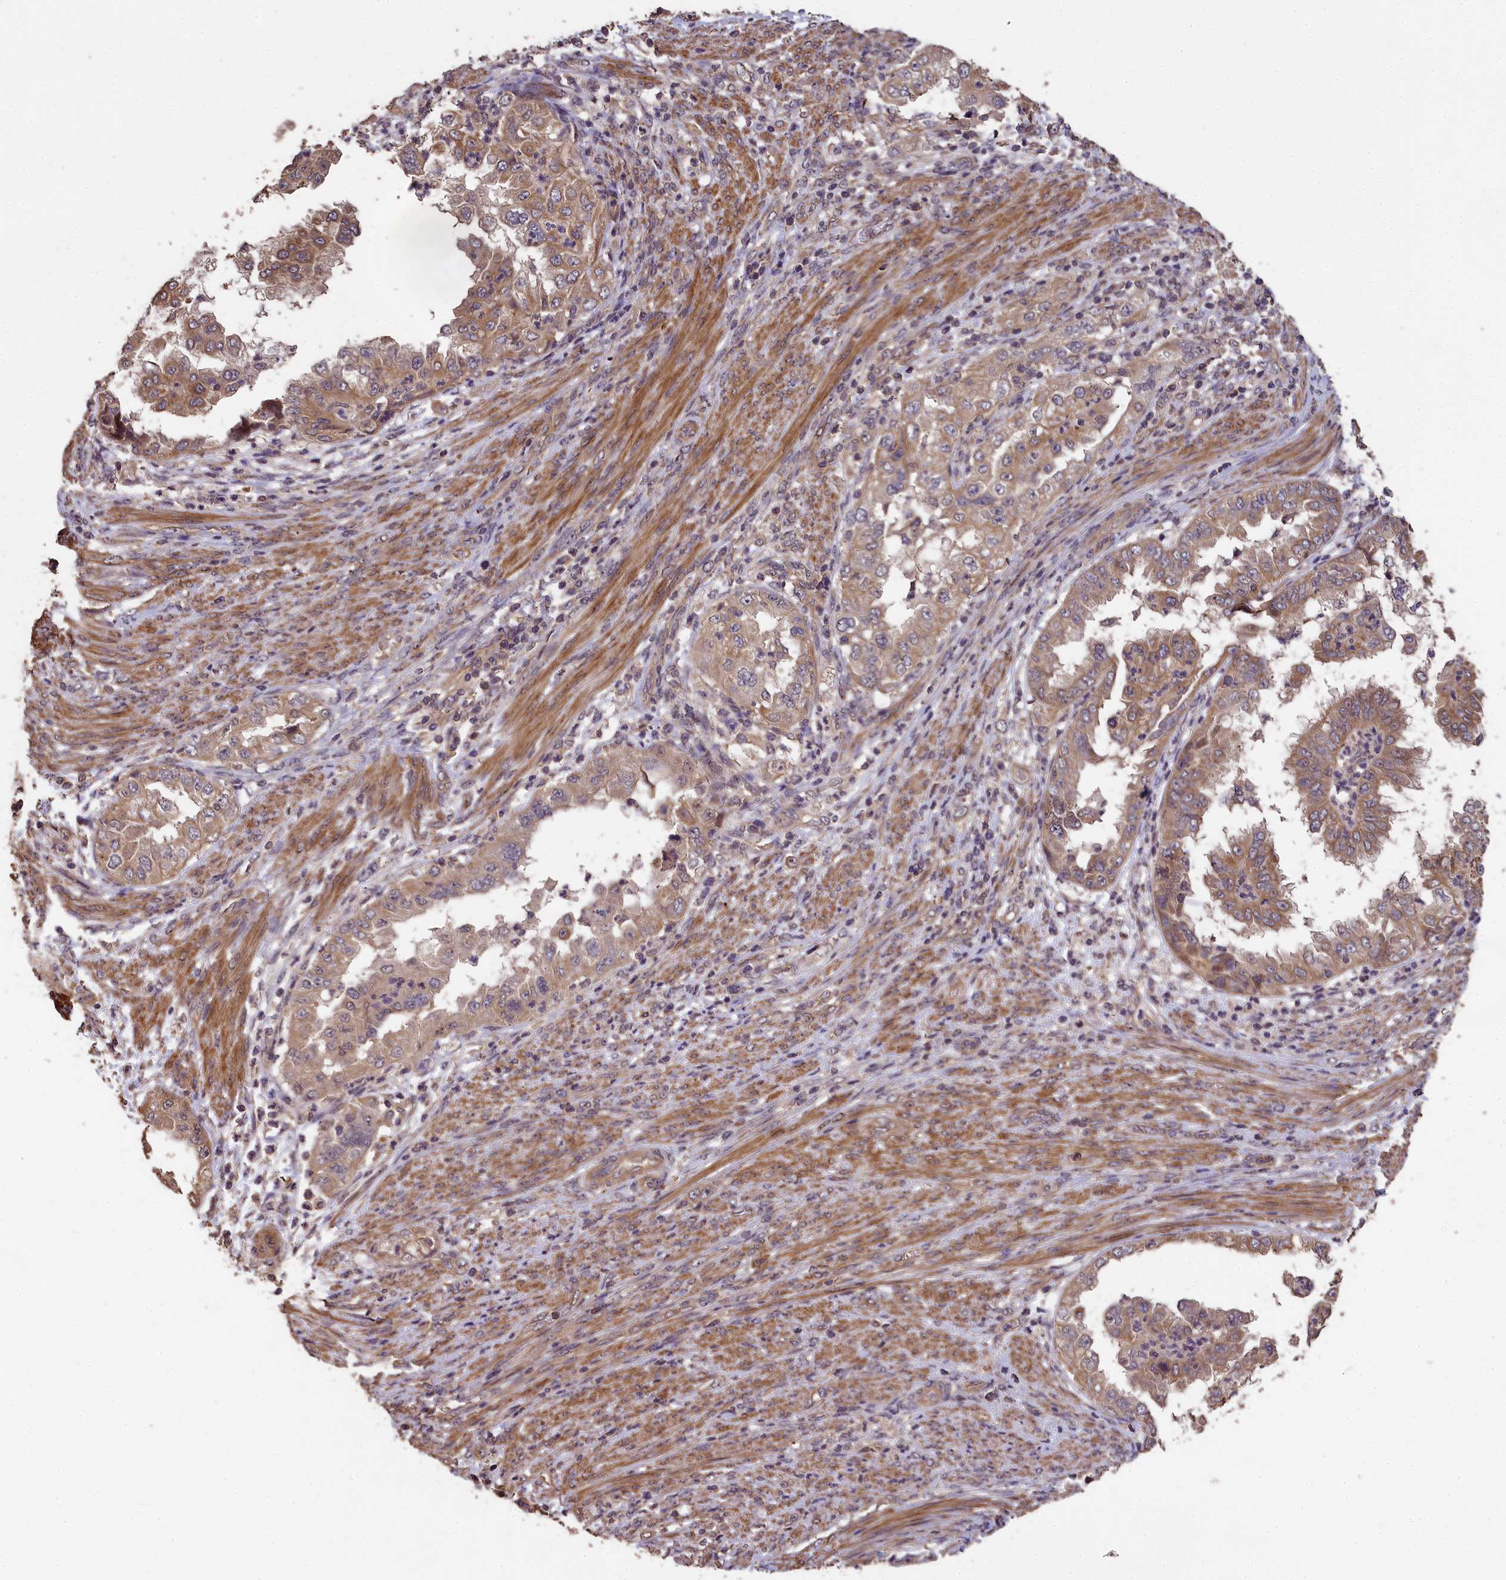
{"staining": {"intensity": "moderate", "quantity": ">75%", "location": "cytoplasmic/membranous"}, "tissue": "endometrial cancer", "cell_type": "Tumor cells", "image_type": "cancer", "snomed": [{"axis": "morphology", "description": "Adenocarcinoma, NOS"}, {"axis": "topography", "description": "Endometrium"}], "caption": "There is medium levels of moderate cytoplasmic/membranous expression in tumor cells of adenocarcinoma (endometrial), as demonstrated by immunohistochemical staining (brown color).", "gene": "CHD9", "patient": {"sex": "female", "age": 85}}